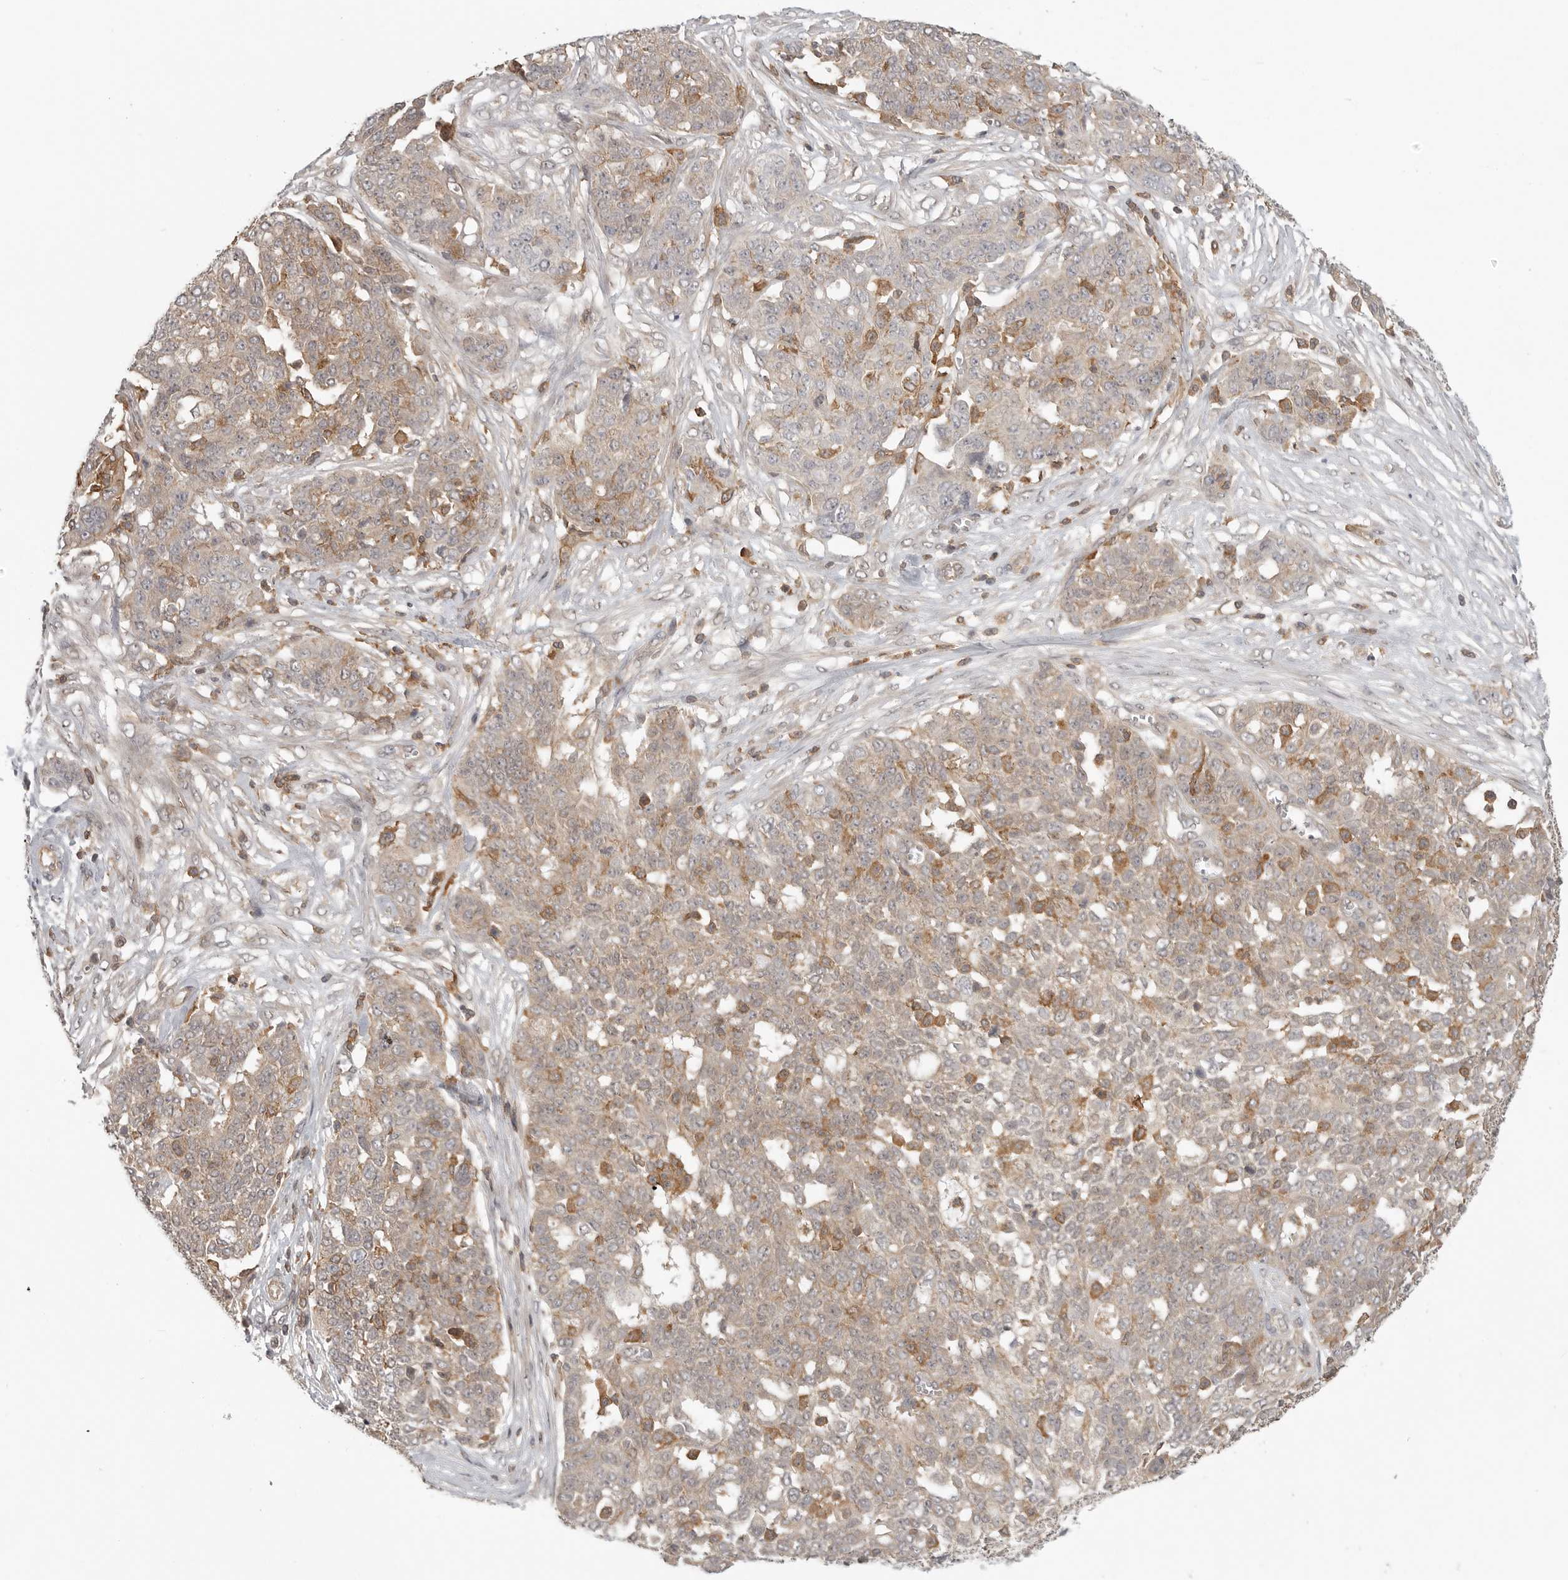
{"staining": {"intensity": "weak", "quantity": ">75%", "location": "cytoplasmic/membranous"}, "tissue": "ovarian cancer", "cell_type": "Tumor cells", "image_type": "cancer", "snomed": [{"axis": "morphology", "description": "Cystadenocarcinoma, serous, NOS"}, {"axis": "topography", "description": "Soft tissue"}, {"axis": "topography", "description": "Ovary"}], "caption": "A brown stain shows weak cytoplasmic/membranous positivity of a protein in human ovarian cancer (serous cystadenocarcinoma) tumor cells.", "gene": "DBNL", "patient": {"sex": "female", "age": 57}}